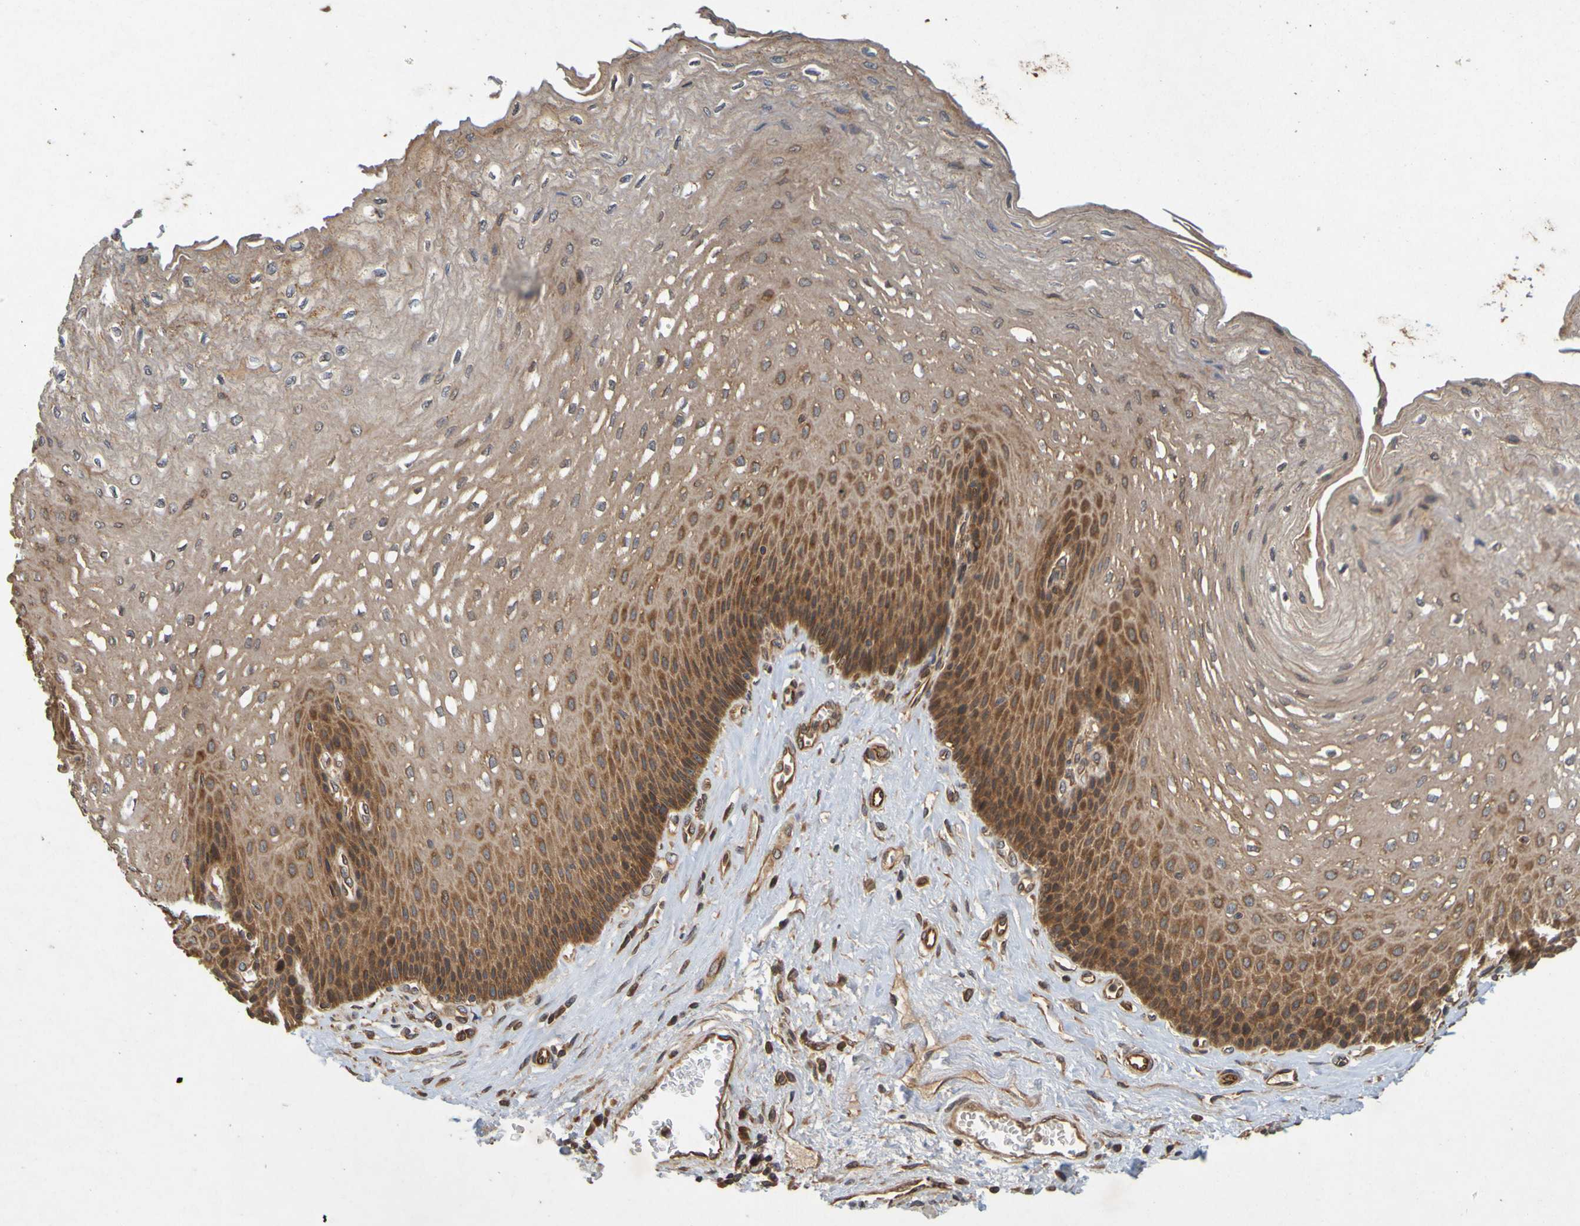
{"staining": {"intensity": "strong", "quantity": ">75%", "location": "cytoplasmic/membranous"}, "tissue": "esophagus", "cell_type": "Squamous epithelial cells", "image_type": "normal", "snomed": [{"axis": "morphology", "description": "Normal tissue, NOS"}, {"axis": "topography", "description": "Esophagus"}], "caption": "Esophagus stained with DAB immunohistochemistry (IHC) exhibits high levels of strong cytoplasmic/membranous staining in approximately >75% of squamous epithelial cells.", "gene": "OCRL", "patient": {"sex": "female", "age": 72}}